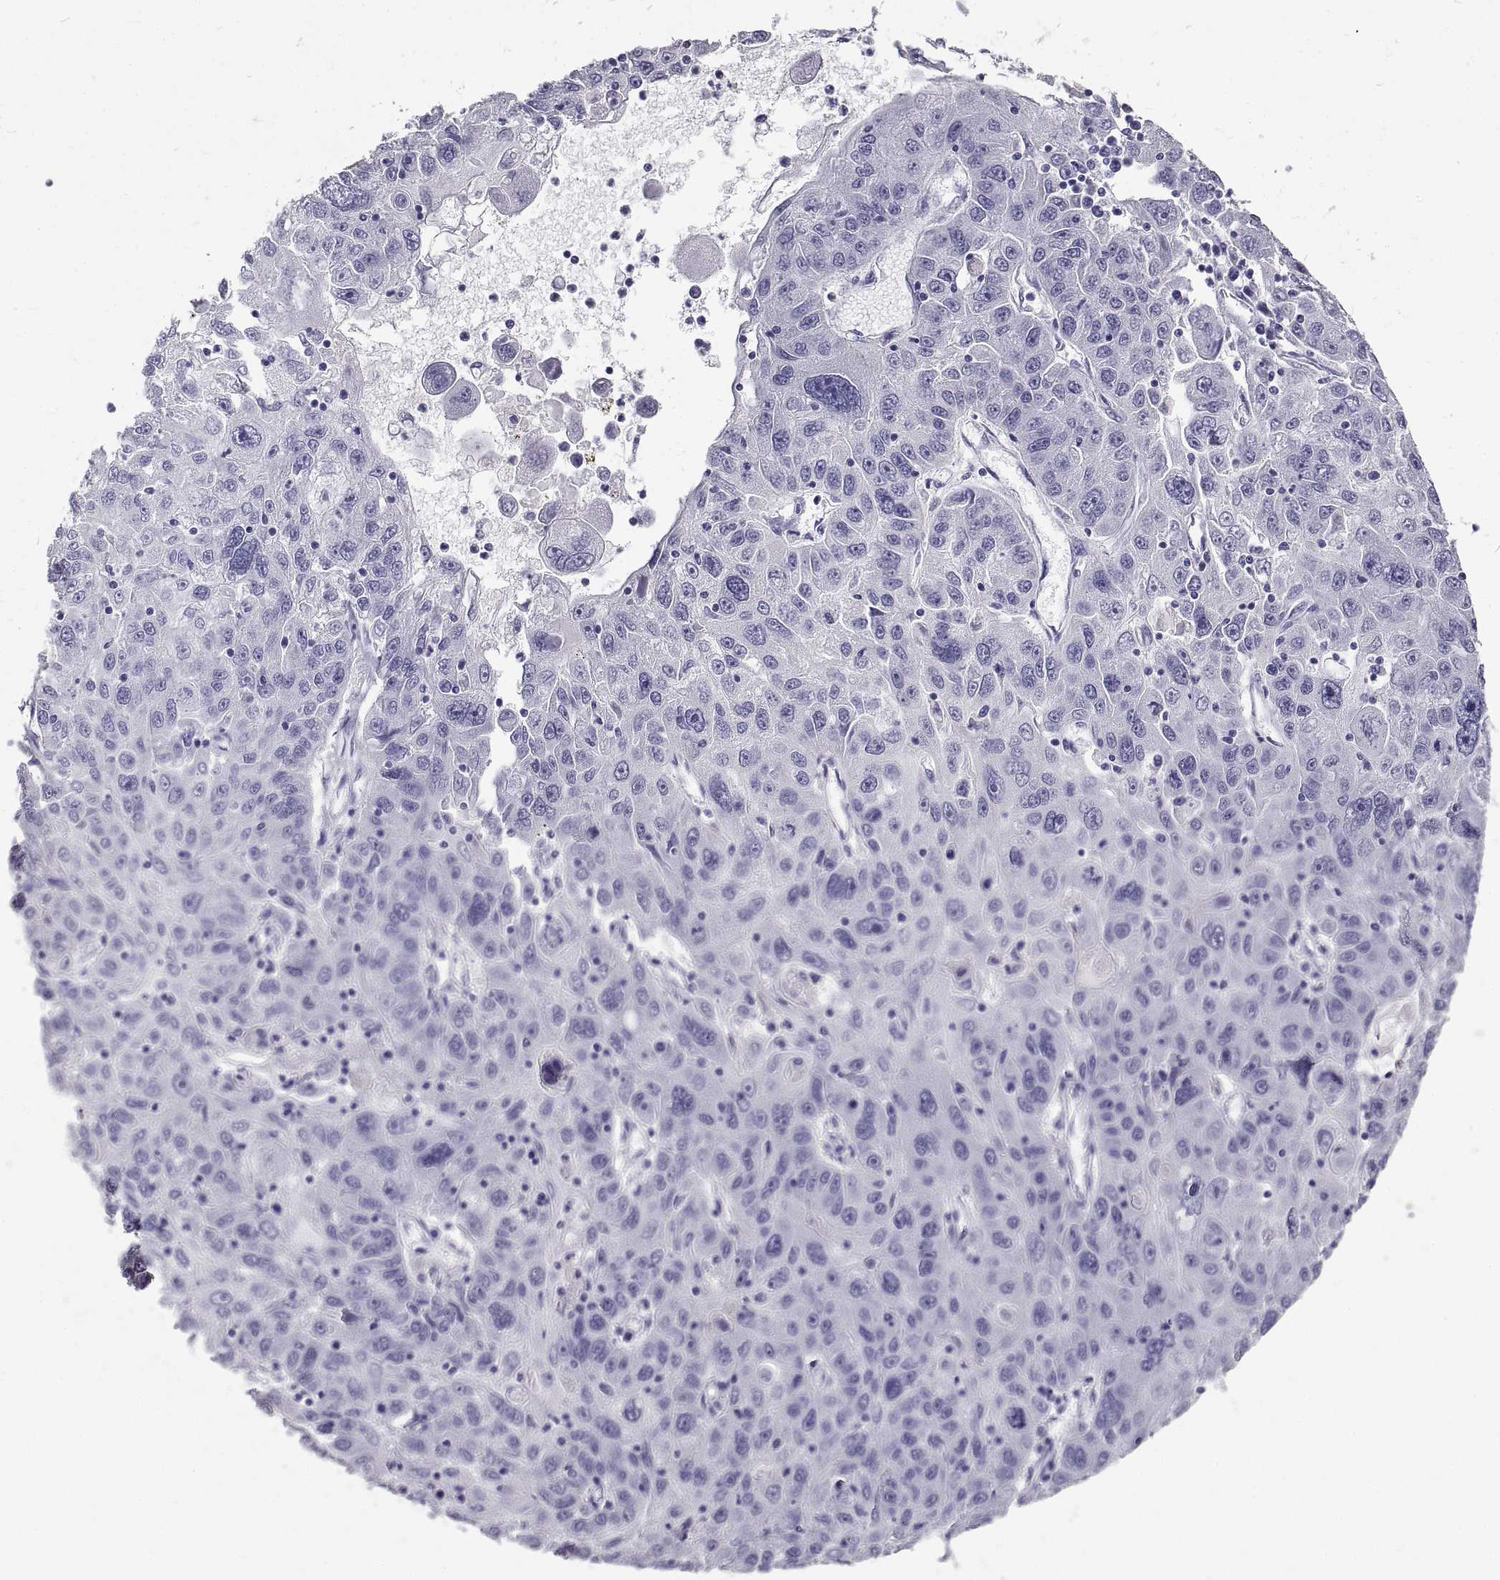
{"staining": {"intensity": "negative", "quantity": "none", "location": "none"}, "tissue": "stomach cancer", "cell_type": "Tumor cells", "image_type": "cancer", "snomed": [{"axis": "morphology", "description": "Adenocarcinoma, NOS"}, {"axis": "topography", "description": "Stomach"}], "caption": "Stomach cancer was stained to show a protein in brown. There is no significant positivity in tumor cells.", "gene": "GNG12", "patient": {"sex": "male", "age": 56}}